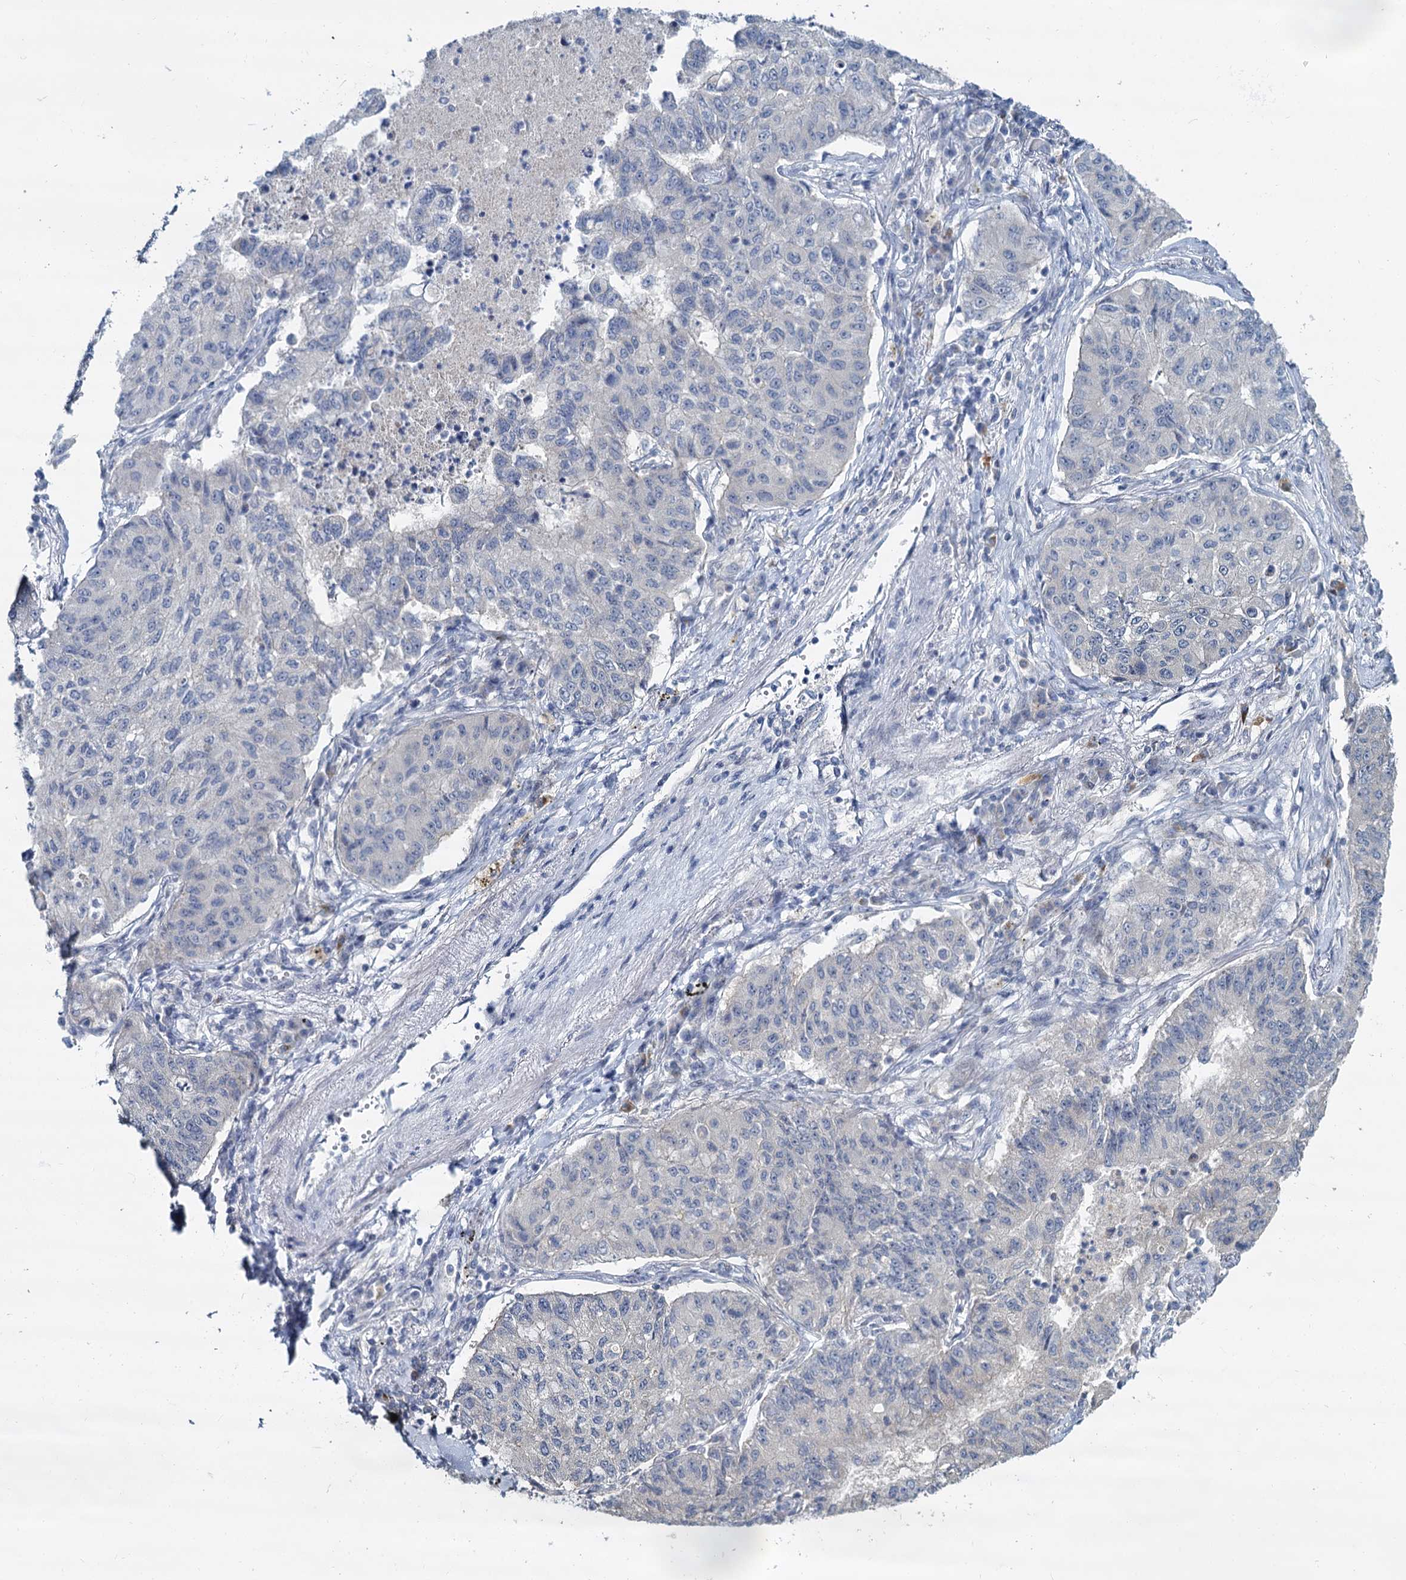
{"staining": {"intensity": "negative", "quantity": "none", "location": "none"}, "tissue": "lung cancer", "cell_type": "Tumor cells", "image_type": "cancer", "snomed": [{"axis": "morphology", "description": "Squamous cell carcinoma, NOS"}, {"axis": "topography", "description": "Lung"}], "caption": "High power microscopy photomicrograph of an immunohistochemistry micrograph of lung cancer (squamous cell carcinoma), revealing no significant positivity in tumor cells. (Stains: DAB (3,3'-diaminobenzidine) IHC with hematoxylin counter stain, Microscopy: brightfield microscopy at high magnification).", "gene": "ACRBP", "patient": {"sex": "male", "age": 74}}